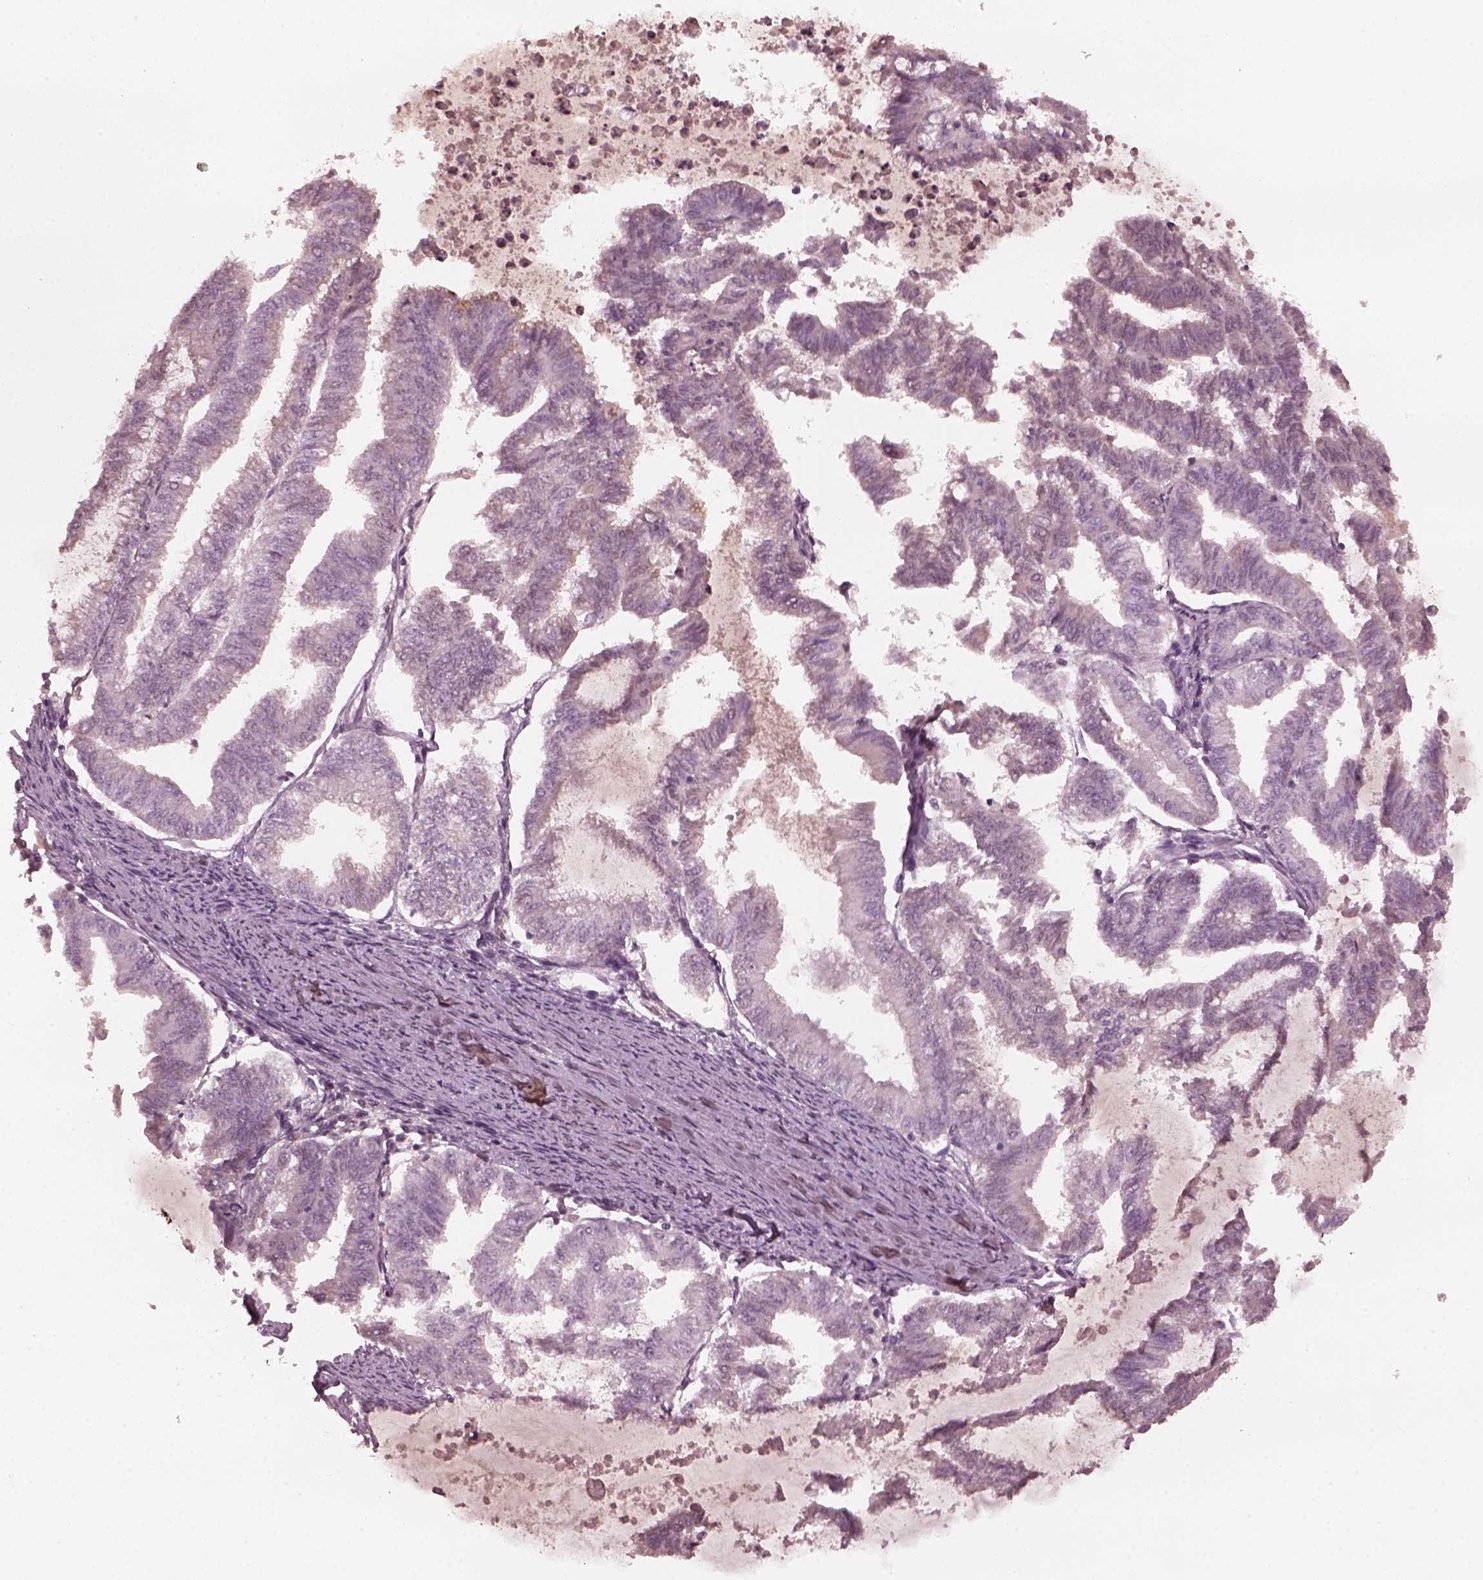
{"staining": {"intensity": "negative", "quantity": "none", "location": "none"}, "tissue": "endometrial cancer", "cell_type": "Tumor cells", "image_type": "cancer", "snomed": [{"axis": "morphology", "description": "Adenocarcinoma, NOS"}, {"axis": "topography", "description": "Endometrium"}], "caption": "Tumor cells are negative for protein expression in human endometrial cancer (adenocarcinoma).", "gene": "KRT79", "patient": {"sex": "female", "age": 79}}